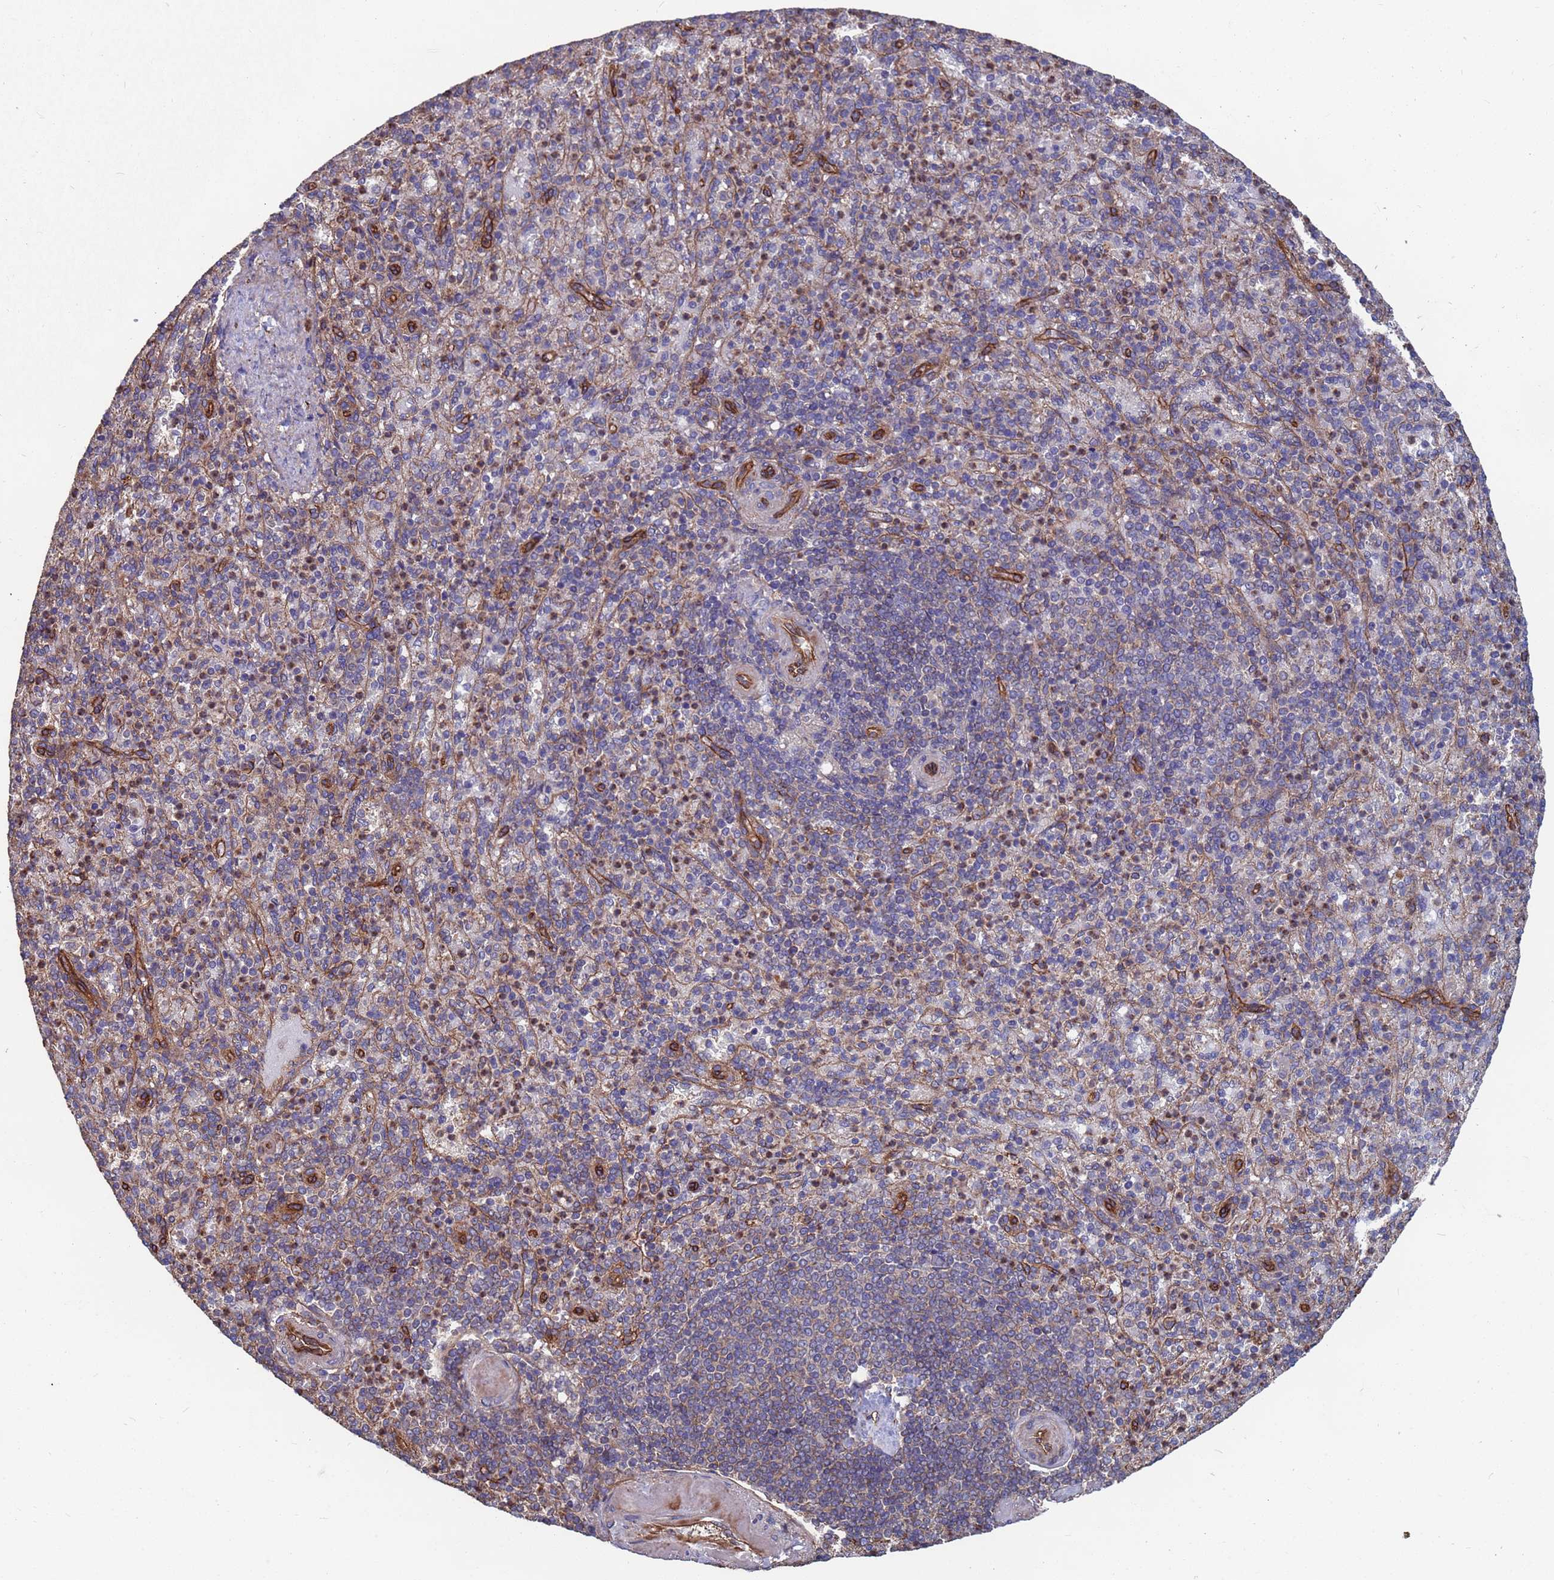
{"staining": {"intensity": "moderate", "quantity": "<25%", "location": "cytoplasmic/membranous"}, "tissue": "spleen", "cell_type": "Cells in red pulp", "image_type": "normal", "snomed": [{"axis": "morphology", "description": "Normal tissue, NOS"}, {"axis": "topography", "description": "Spleen"}], "caption": "A photomicrograph of spleen stained for a protein reveals moderate cytoplasmic/membranous brown staining in cells in red pulp. The staining is performed using DAB brown chromogen to label protein expression. The nuclei are counter-stained blue using hematoxylin.", "gene": "NDUFAF6", "patient": {"sex": "female", "age": 74}}